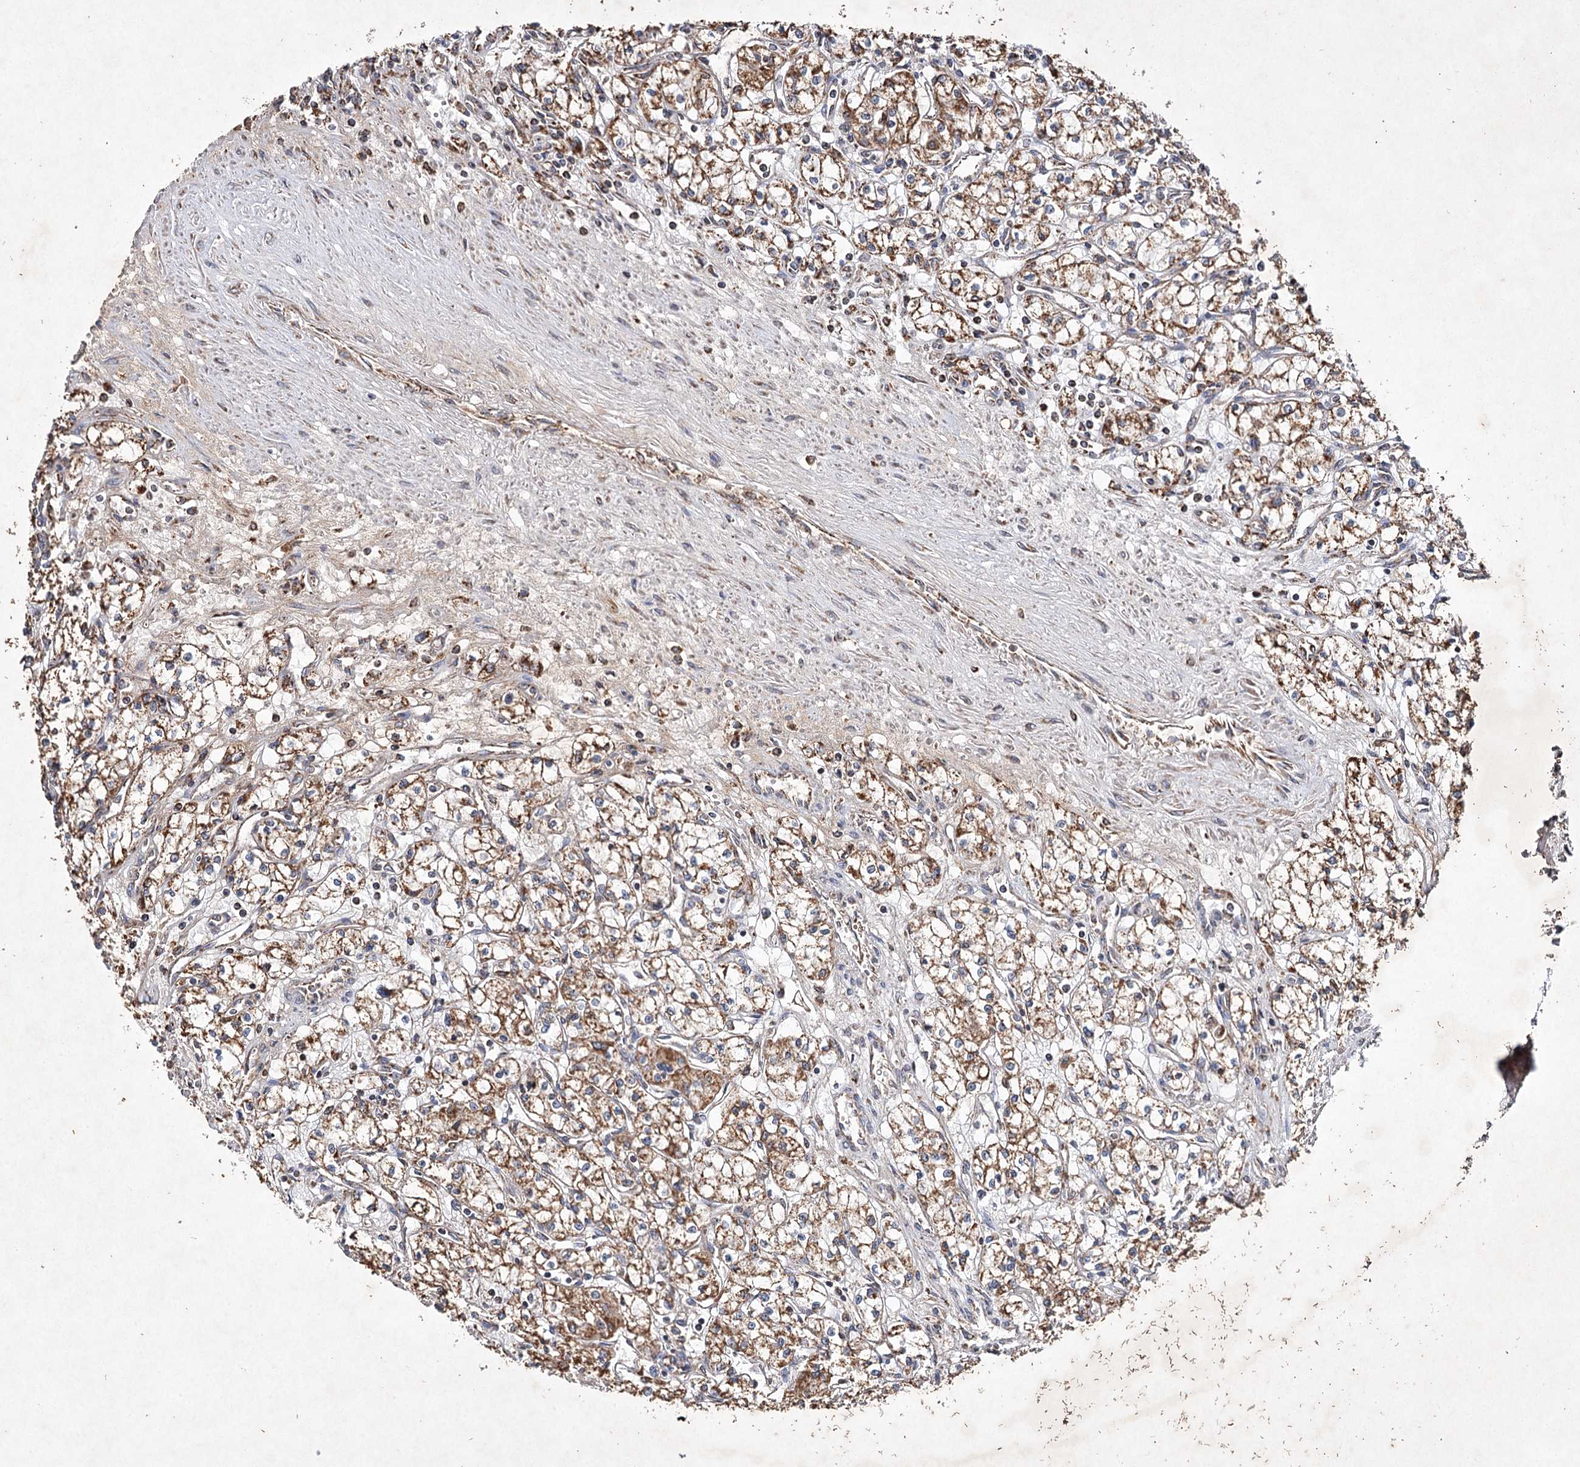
{"staining": {"intensity": "moderate", "quantity": ">75%", "location": "cytoplasmic/membranous"}, "tissue": "renal cancer", "cell_type": "Tumor cells", "image_type": "cancer", "snomed": [{"axis": "morphology", "description": "Adenocarcinoma, NOS"}, {"axis": "topography", "description": "Kidney"}], "caption": "An image of renal adenocarcinoma stained for a protein exhibits moderate cytoplasmic/membranous brown staining in tumor cells.", "gene": "PIK3CB", "patient": {"sex": "male", "age": 59}}